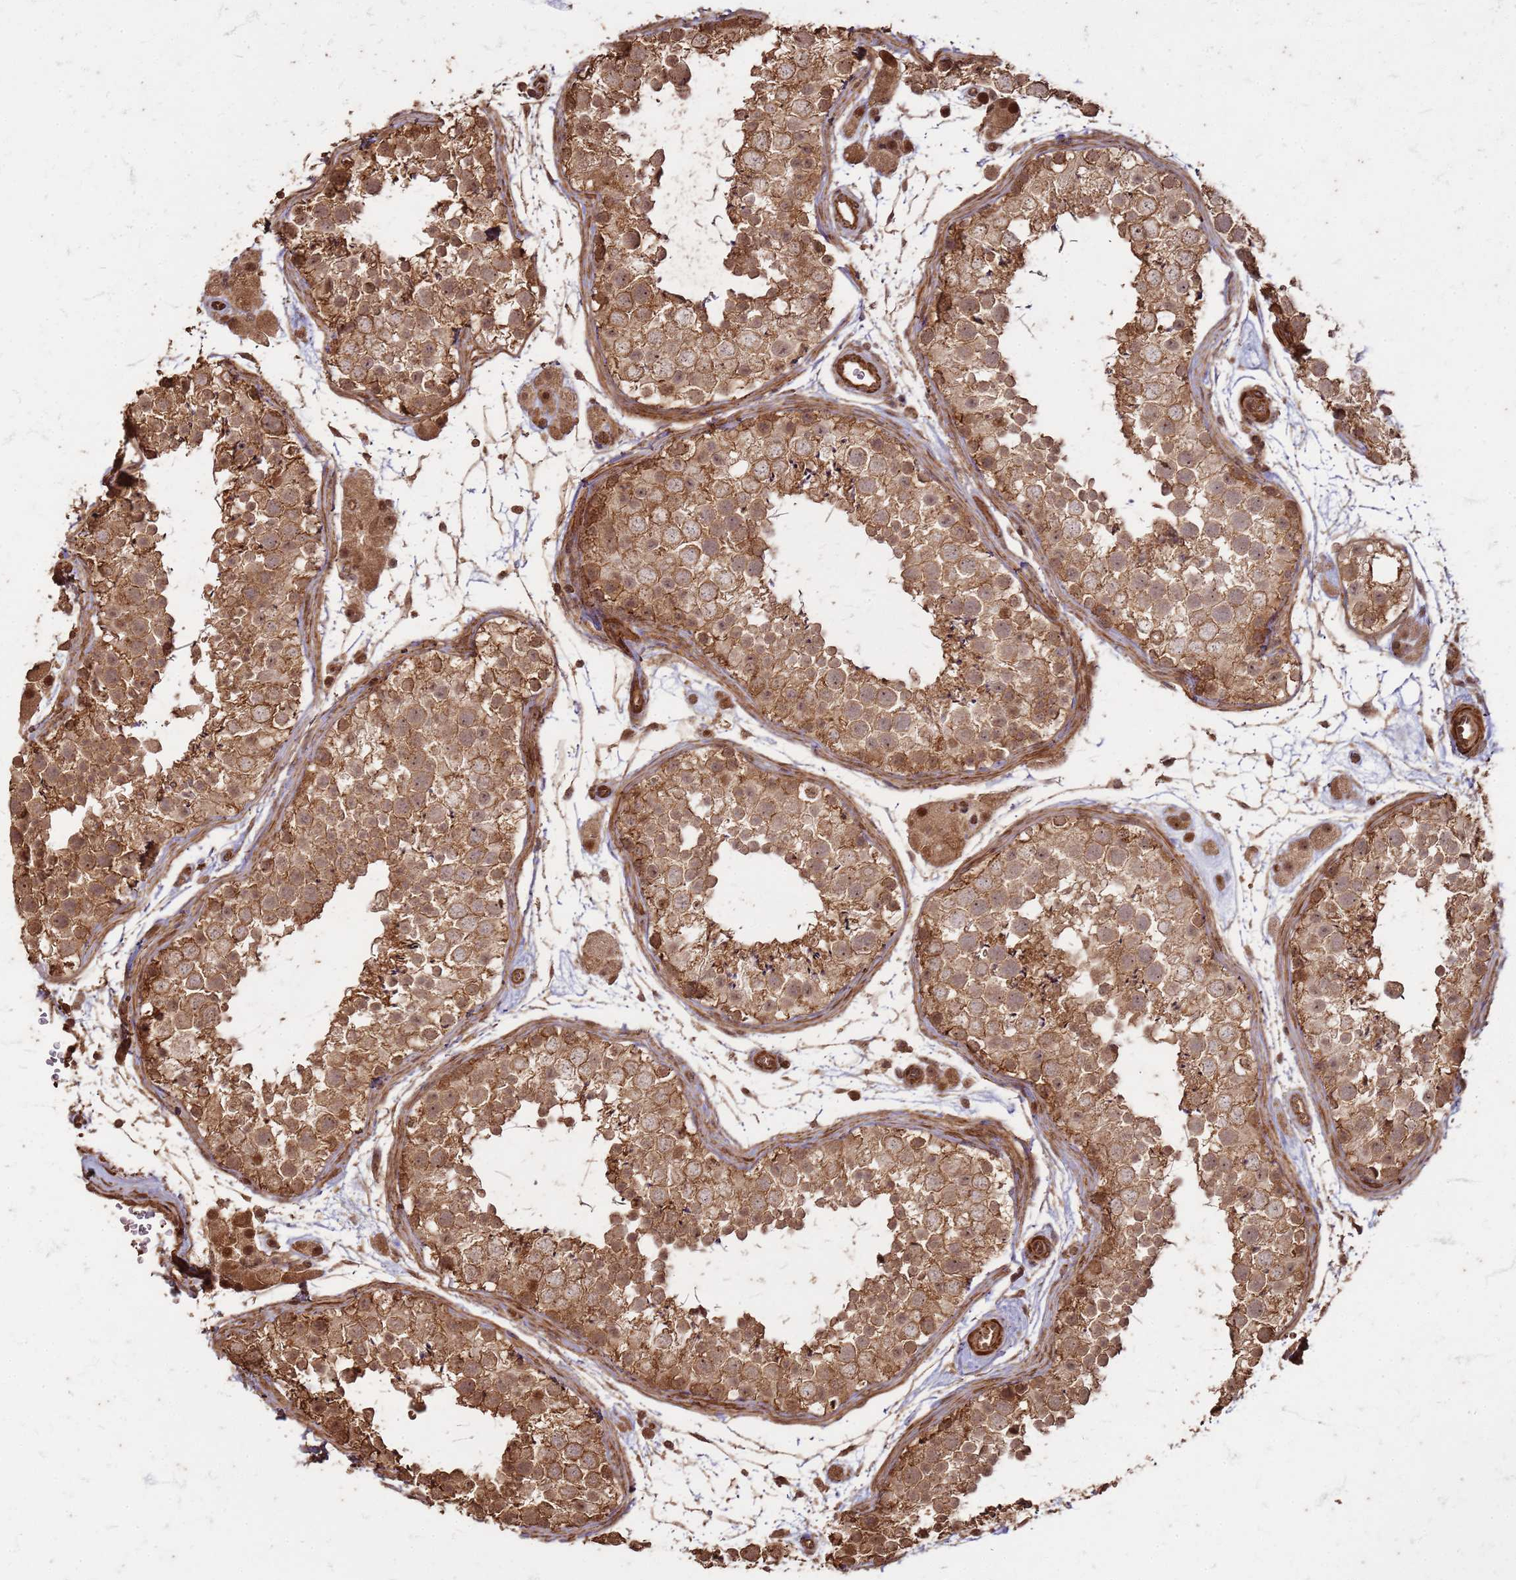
{"staining": {"intensity": "strong", "quantity": ">75%", "location": "cytoplasmic/membranous,nuclear"}, "tissue": "testis", "cell_type": "Cells in seminiferous ducts", "image_type": "normal", "snomed": [{"axis": "morphology", "description": "Normal tissue, NOS"}, {"axis": "topography", "description": "Testis"}], "caption": "Cells in seminiferous ducts demonstrate high levels of strong cytoplasmic/membranous,nuclear expression in about >75% of cells in unremarkable testis.", "gene": "KIF26A", "patient": {"sex": "male", "age": 41}}